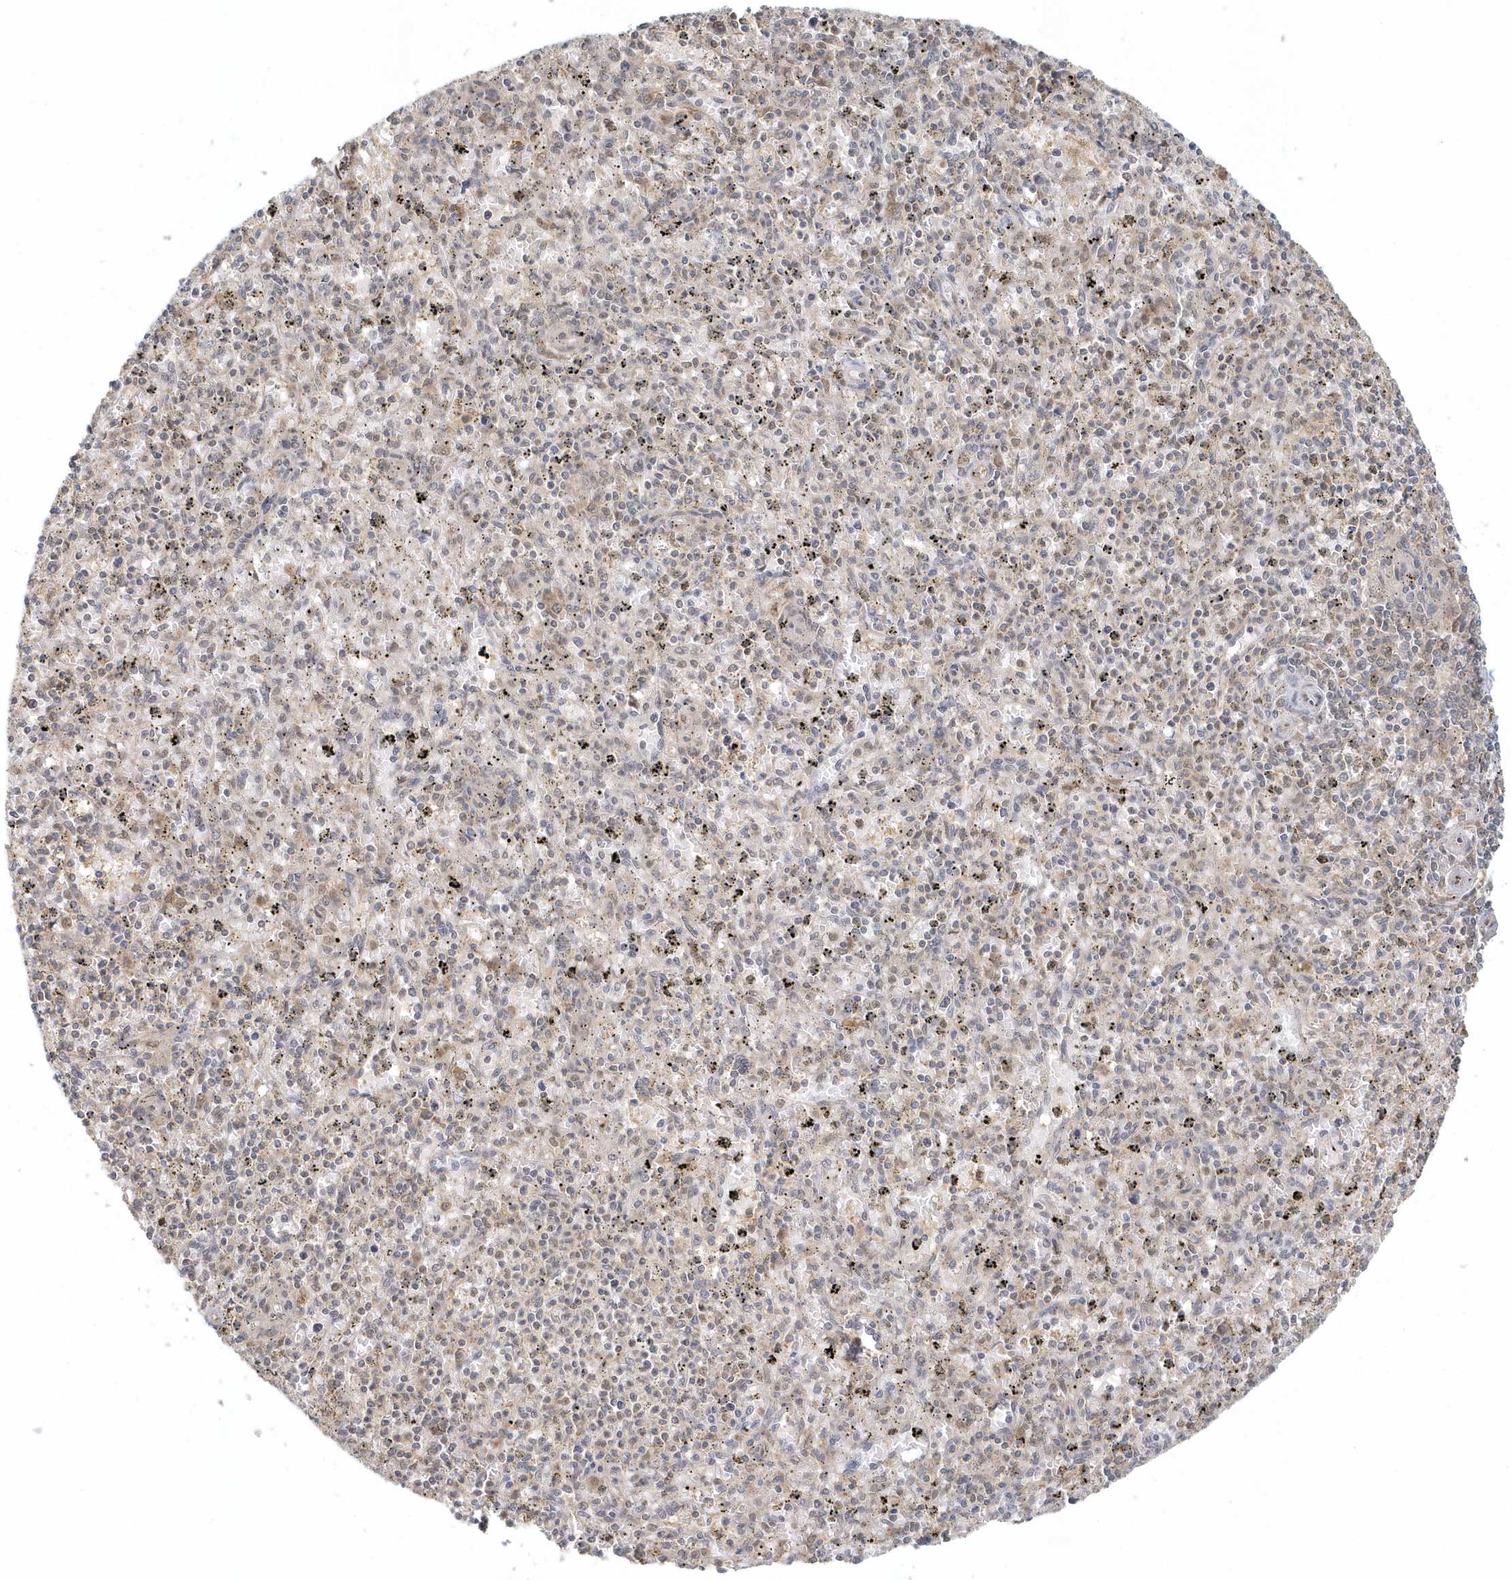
{"staining": {"intensity": "negative", "quantity": "none", "location": "none"}, "tissue": "spleen", "cell_type": "Cells in red pulp", "image_type": "normal", "snomed": [{"axis": "morphology", "description": "Normal tissue, NOS"}, {"axis": "topography", "description": "Spleen"}], "caption": "The IHC photomicrograph has no significant positivity in cells in red pulp of spleen. The staining was performed using DAB (3,3'-diaminobenzidine) to visualize the protein expression in brown, while the nuclei were stained in blue with hematoxylin (Magnification: 20x).", "gene": "PSMD6", "patient": {"sex": "male", "age": 72}}